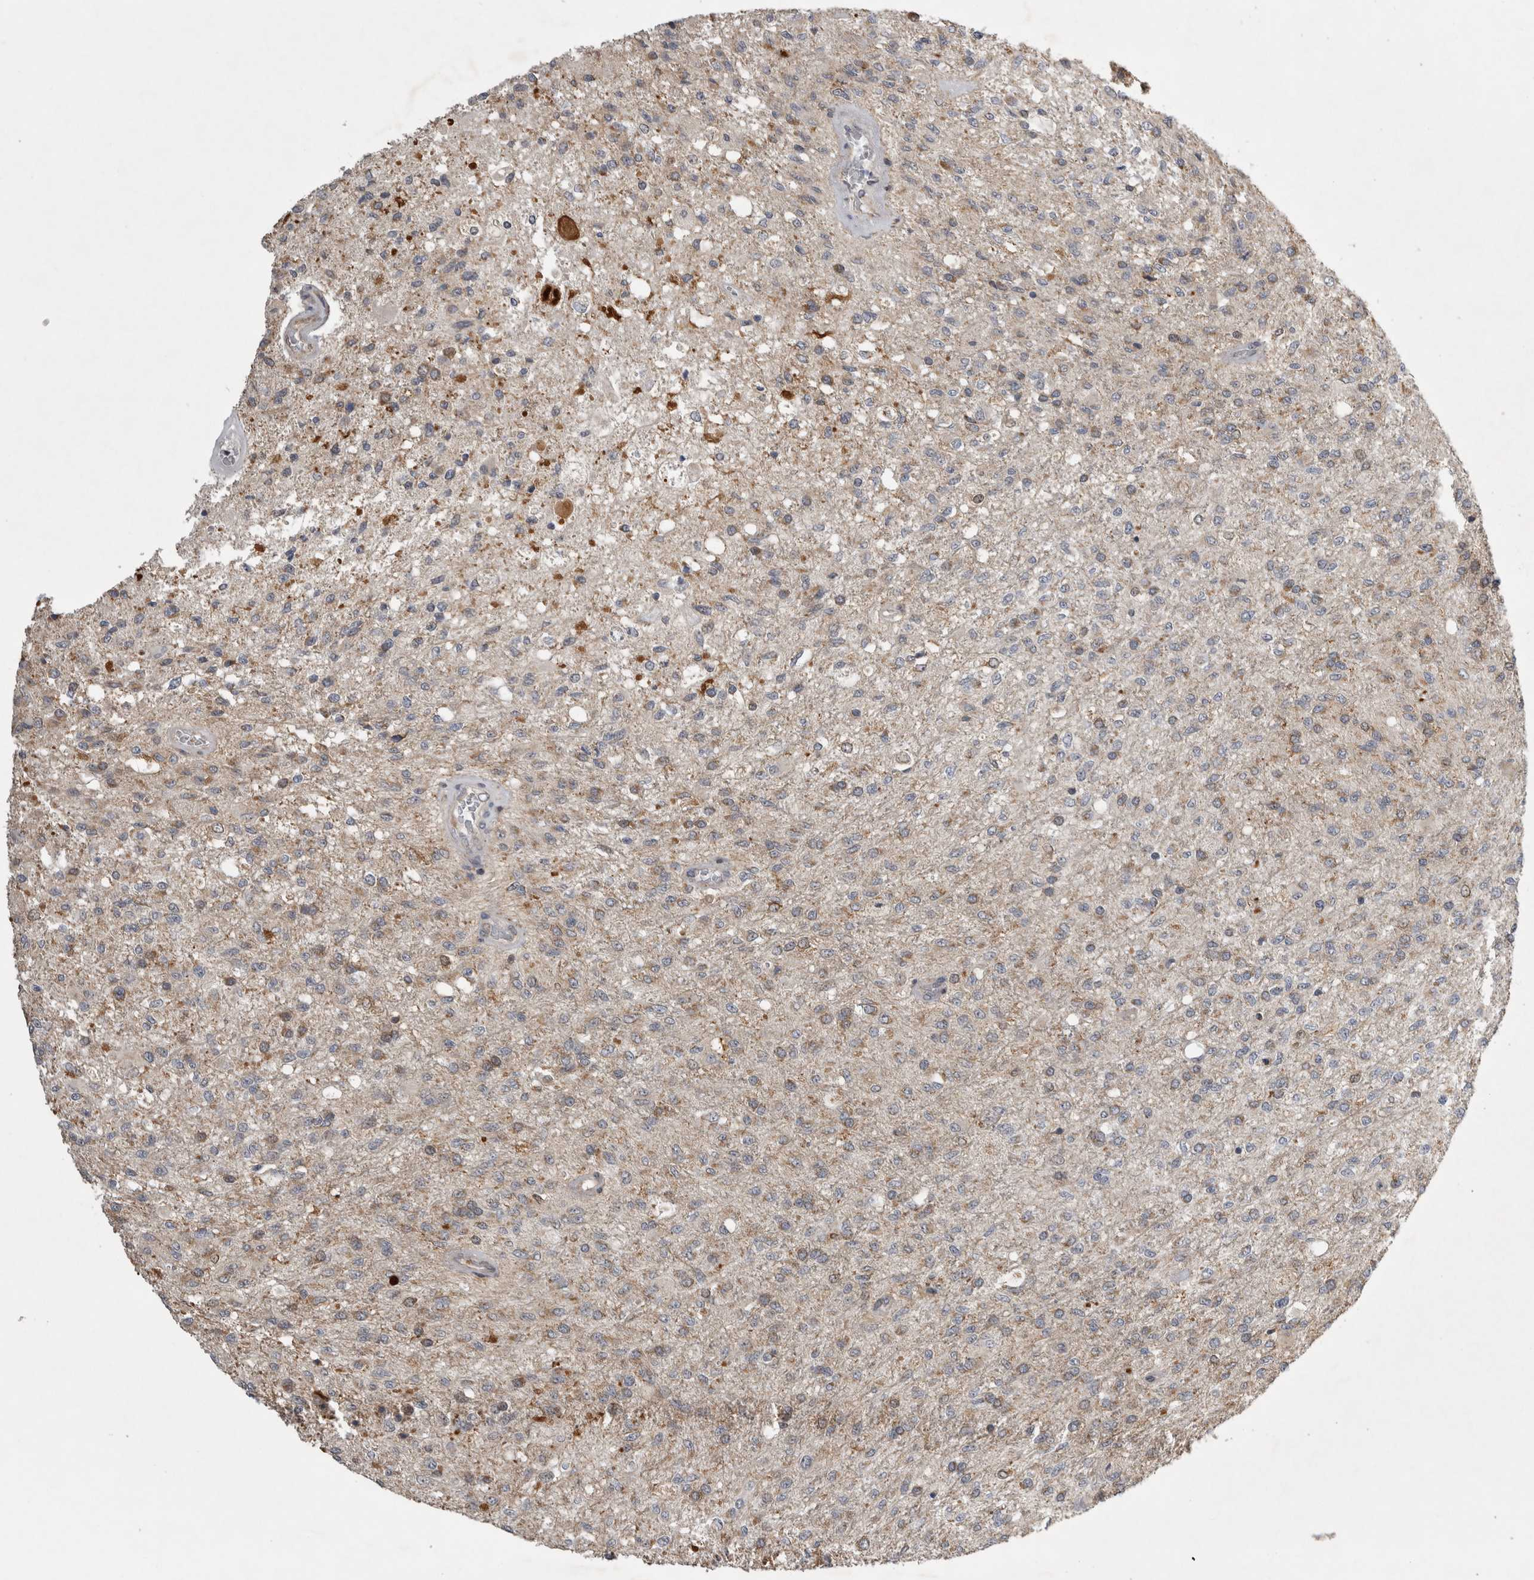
{"staining": {"intensity": "weak", "quantity": "<25%", "location": "cytoplasmic/membranous"}, "tissue": "glioma", "cell_type": "Tumor cells", "image_type": "cancer", "snomed": [{"axis": "morphology", "description": "Normal tissue, NOS"}, {"axis": "morphology", "description": "Glioma, malignant, High grade"}, {"axis": "topography", "description": "Cerebral cortex"}], "caption": "Immunohistochemistry (IHC) photomicrograph of neoplastic tissue: human glioma stained with DAB reveals no significant protein positivity in tumor cells.", "gene": "KCNIP1", "patient": {"sex": "male", "age": 77}}